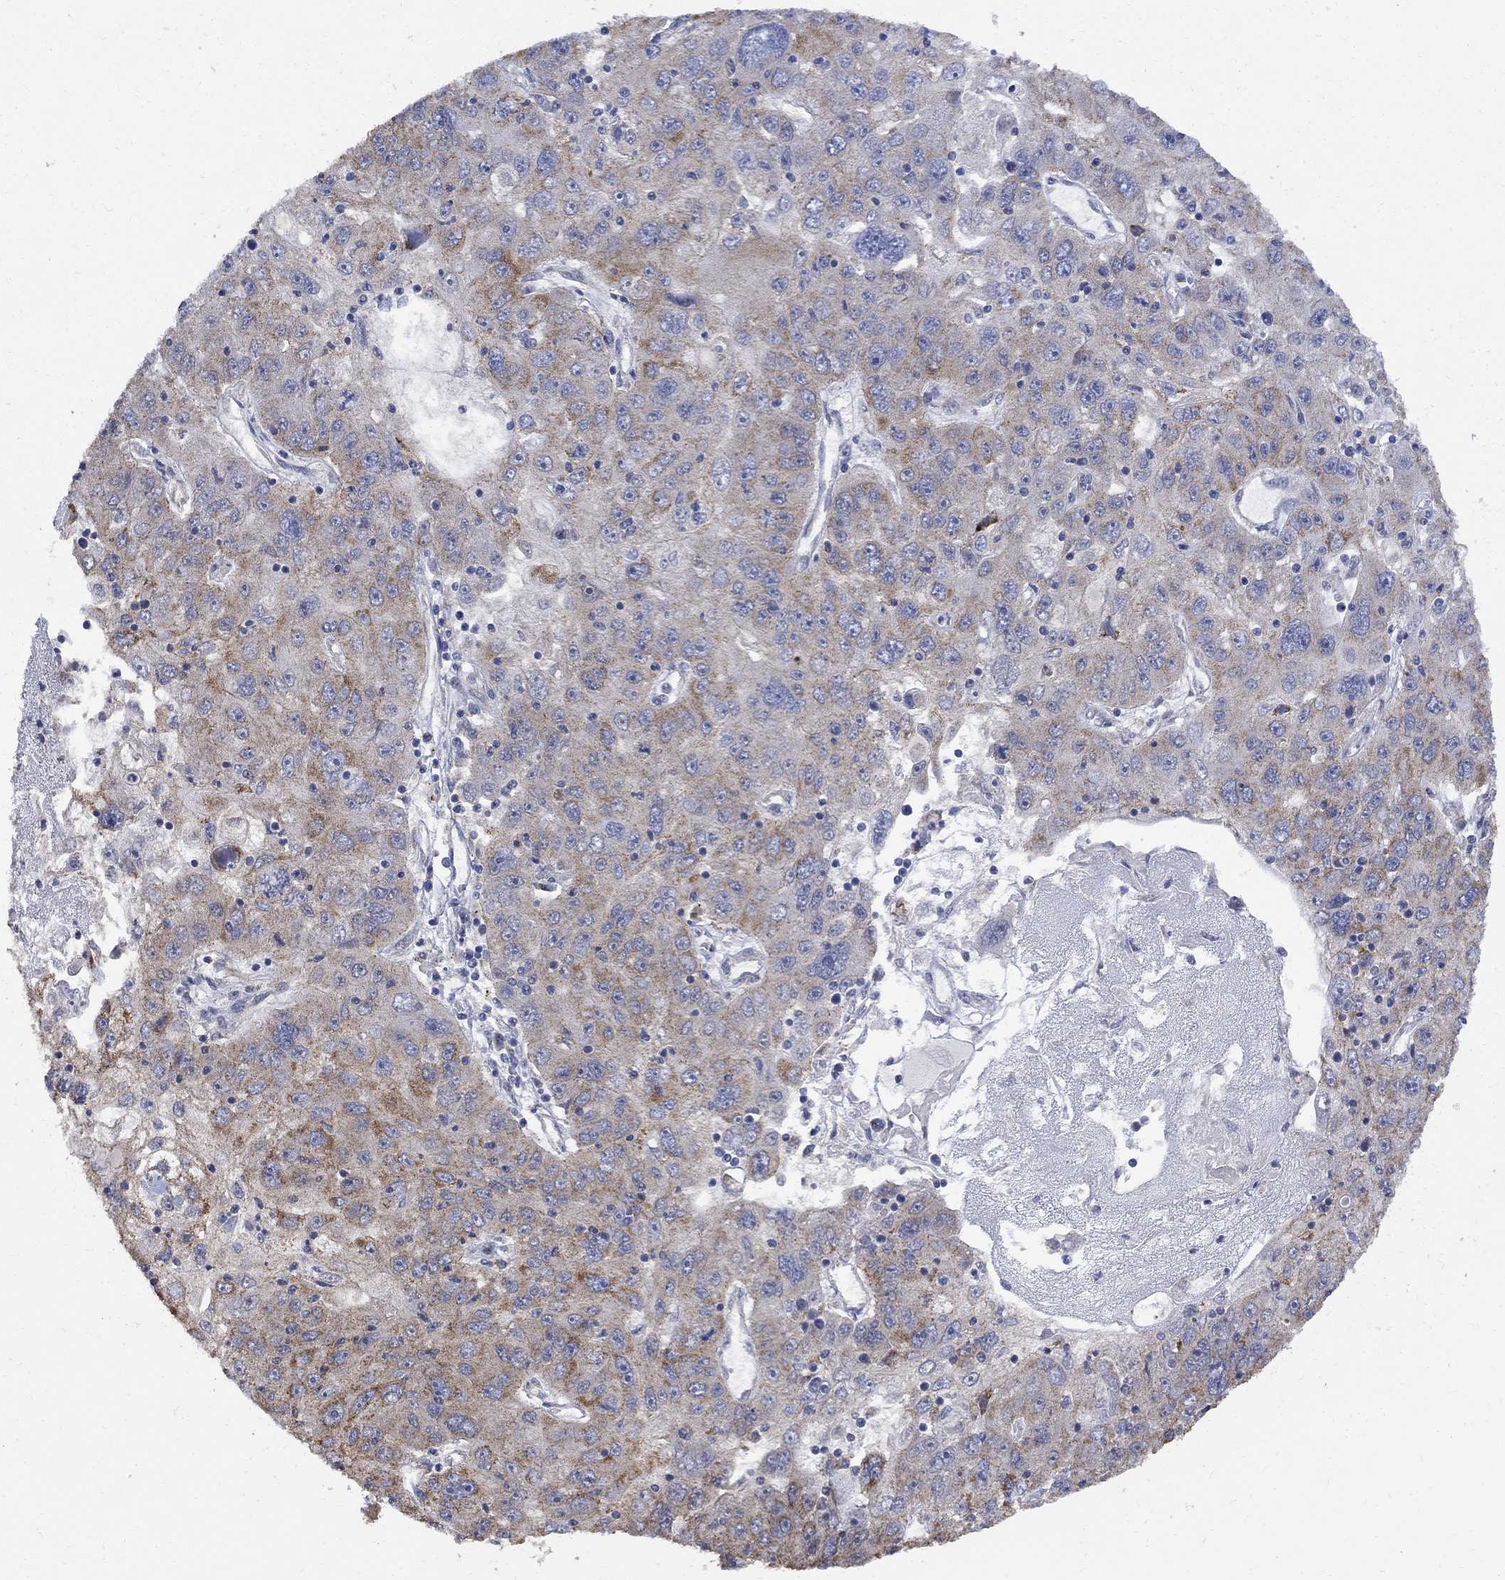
{"staining": {"intensity": "strong", "quantity": "<25%", "location": "cytoplasmic/membranous"}, "tissue": "stomach cancer", "cell_type": "Tumor cells", "image_type": "cancer", "snomed": [{"axis": "morphology", "description": "Adenocarcinoma, NOS"}, {"axis": "topography", "description": "Stomach"}], "caption": "DAB immunohistochemical staining of adenocarcinoma (stomach) demonstrates strong cytoplasmic/membranous protein expression in about <25% of tumor cells.", "gene": "ANKRA2", "patient": {"sex": "male", "age": 56}}